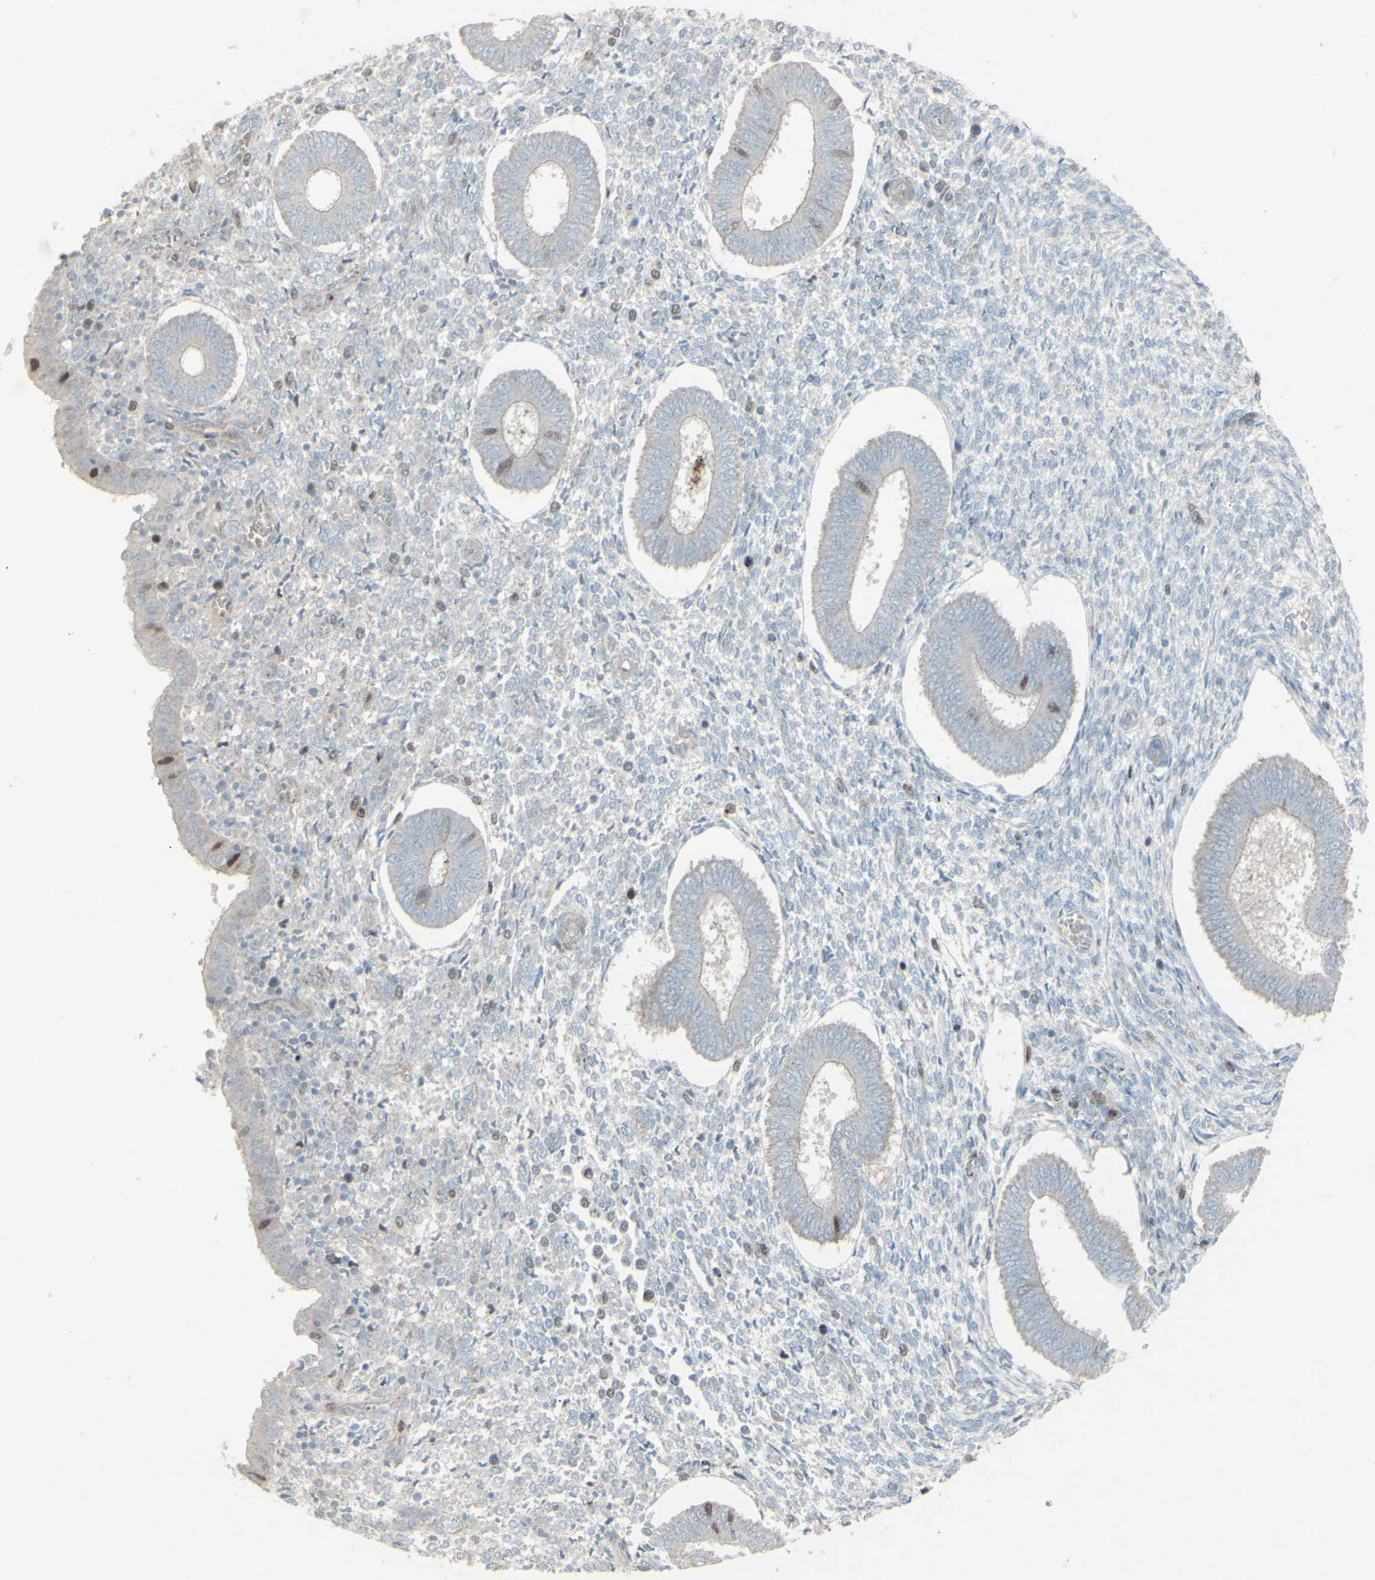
{"staining": {"intensity": "weak", "quantity": "<25%", "location": "nuclear"}, "tissue": "endometrium", "cell_type": "Cells in endometrial stroma", "image_type": "normal", "snomed": [{"axis": "morphology", "description": "Normal tissue, NOS"}, {"axis": "topography", "description": "Endometrium"}], "caption": "This is an immunohistochemistry (IHC) histopathology image of normal human endometrium. There is no staining in cells in endometrial stroma.", "gene": "GMNN", "patient": {"sex": "female", "age": 35}}